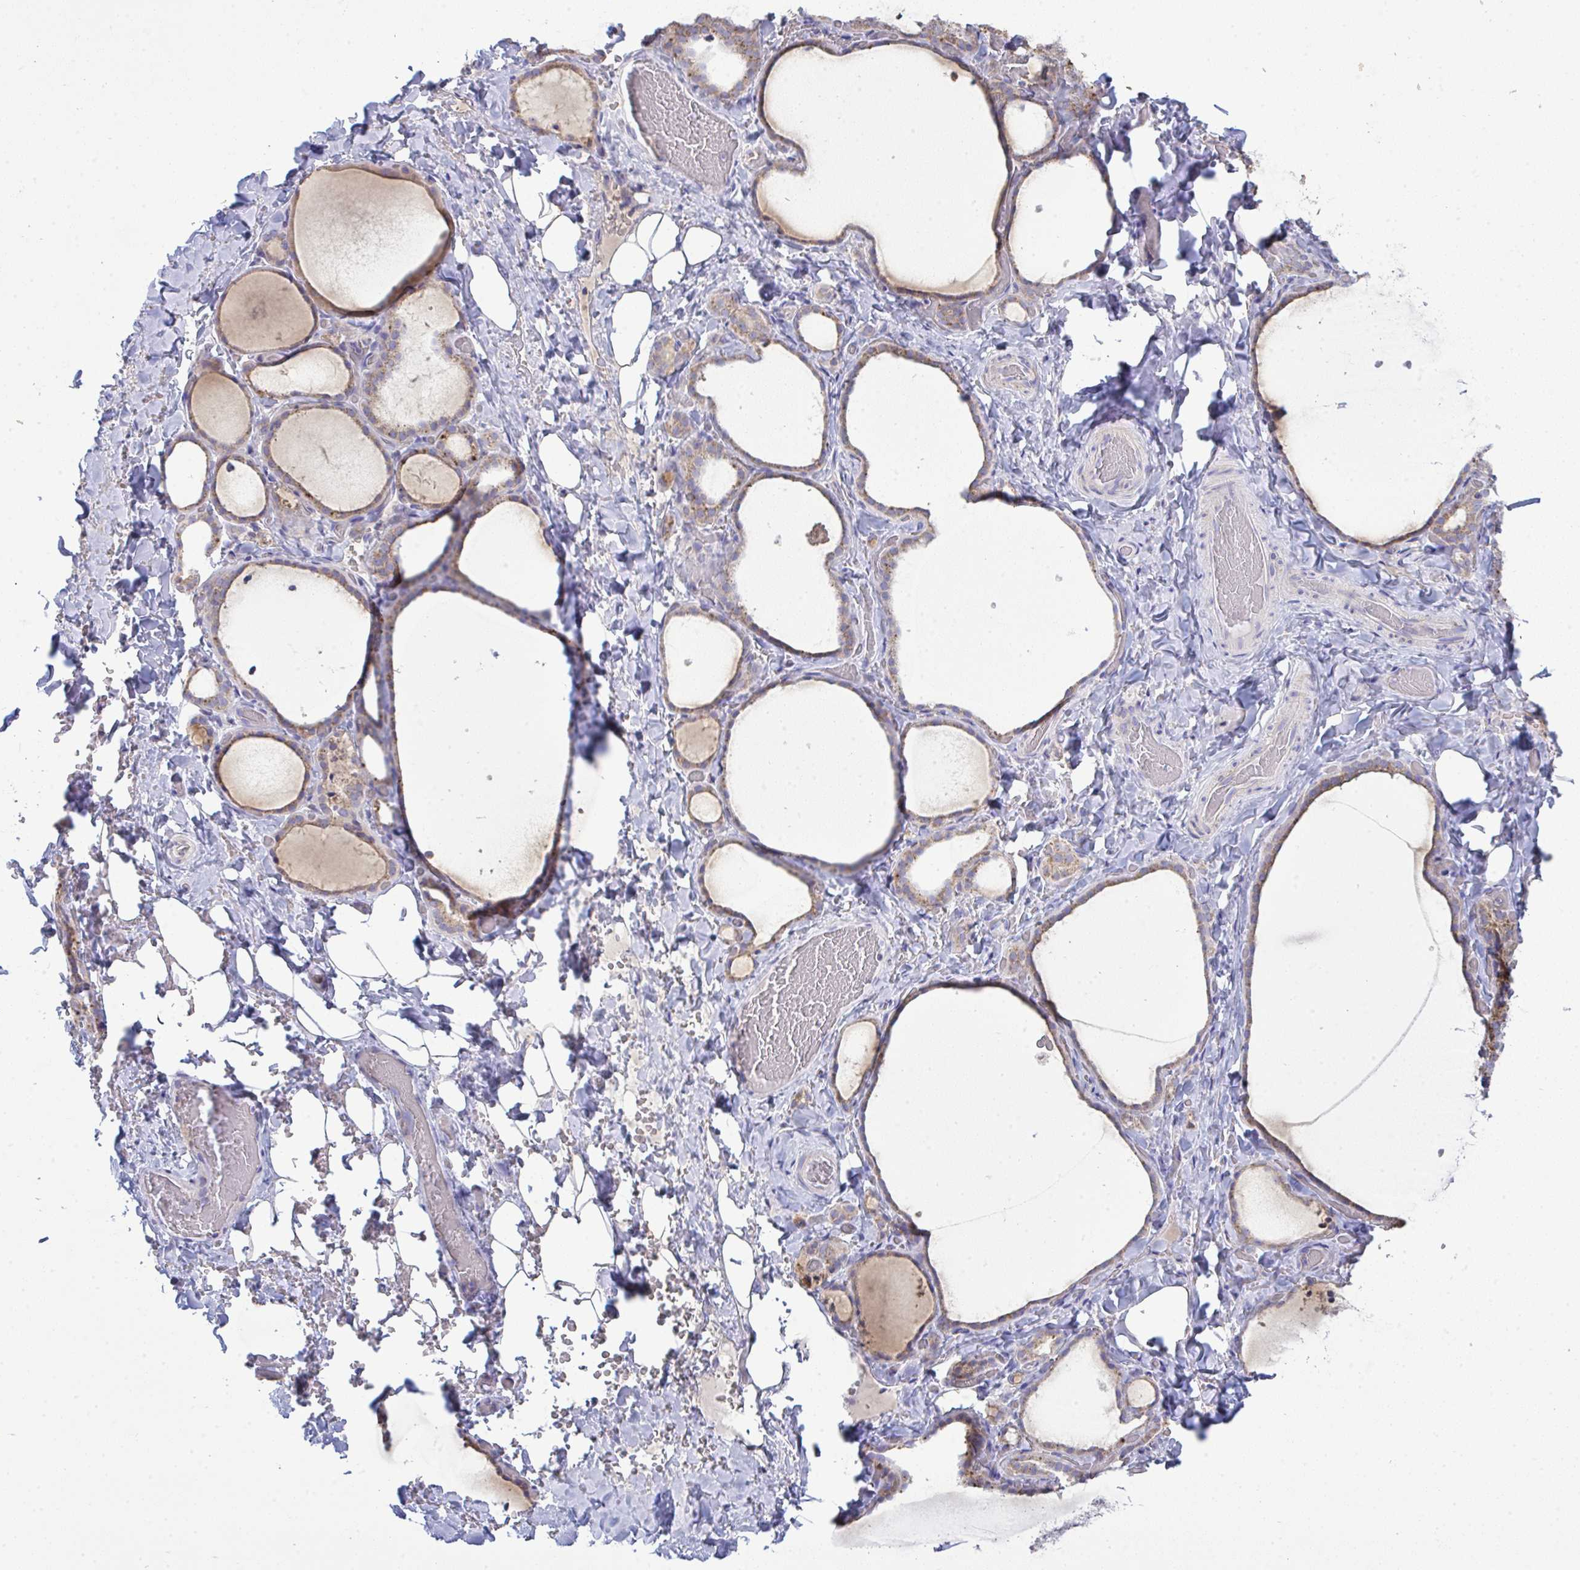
{"staining": {"intensity": "weak", "quantity": ">75%", "location": "cytoplasmic/membranous"}, "tissue": "thyroid gland", "cell_type": "Glandular cells", "image_type": "normal", "snomed": [{"axis": "morphology", "description": "Normal tissue, NOS"}, {"axis": "topography", "description": "Thyroid gland"}], "caption": "Protein staining of unremarkable thyroid gland displays weak cytoplasmic/membranous expression in approximately >75% of glandular cells. The staining is performed using DAB brown chromogen to label protein expression. The nuclei are counter-stained blue using hematoxylin.", "gene": "NDUFA7", "patient": {"sex": "female", "age": 22}}